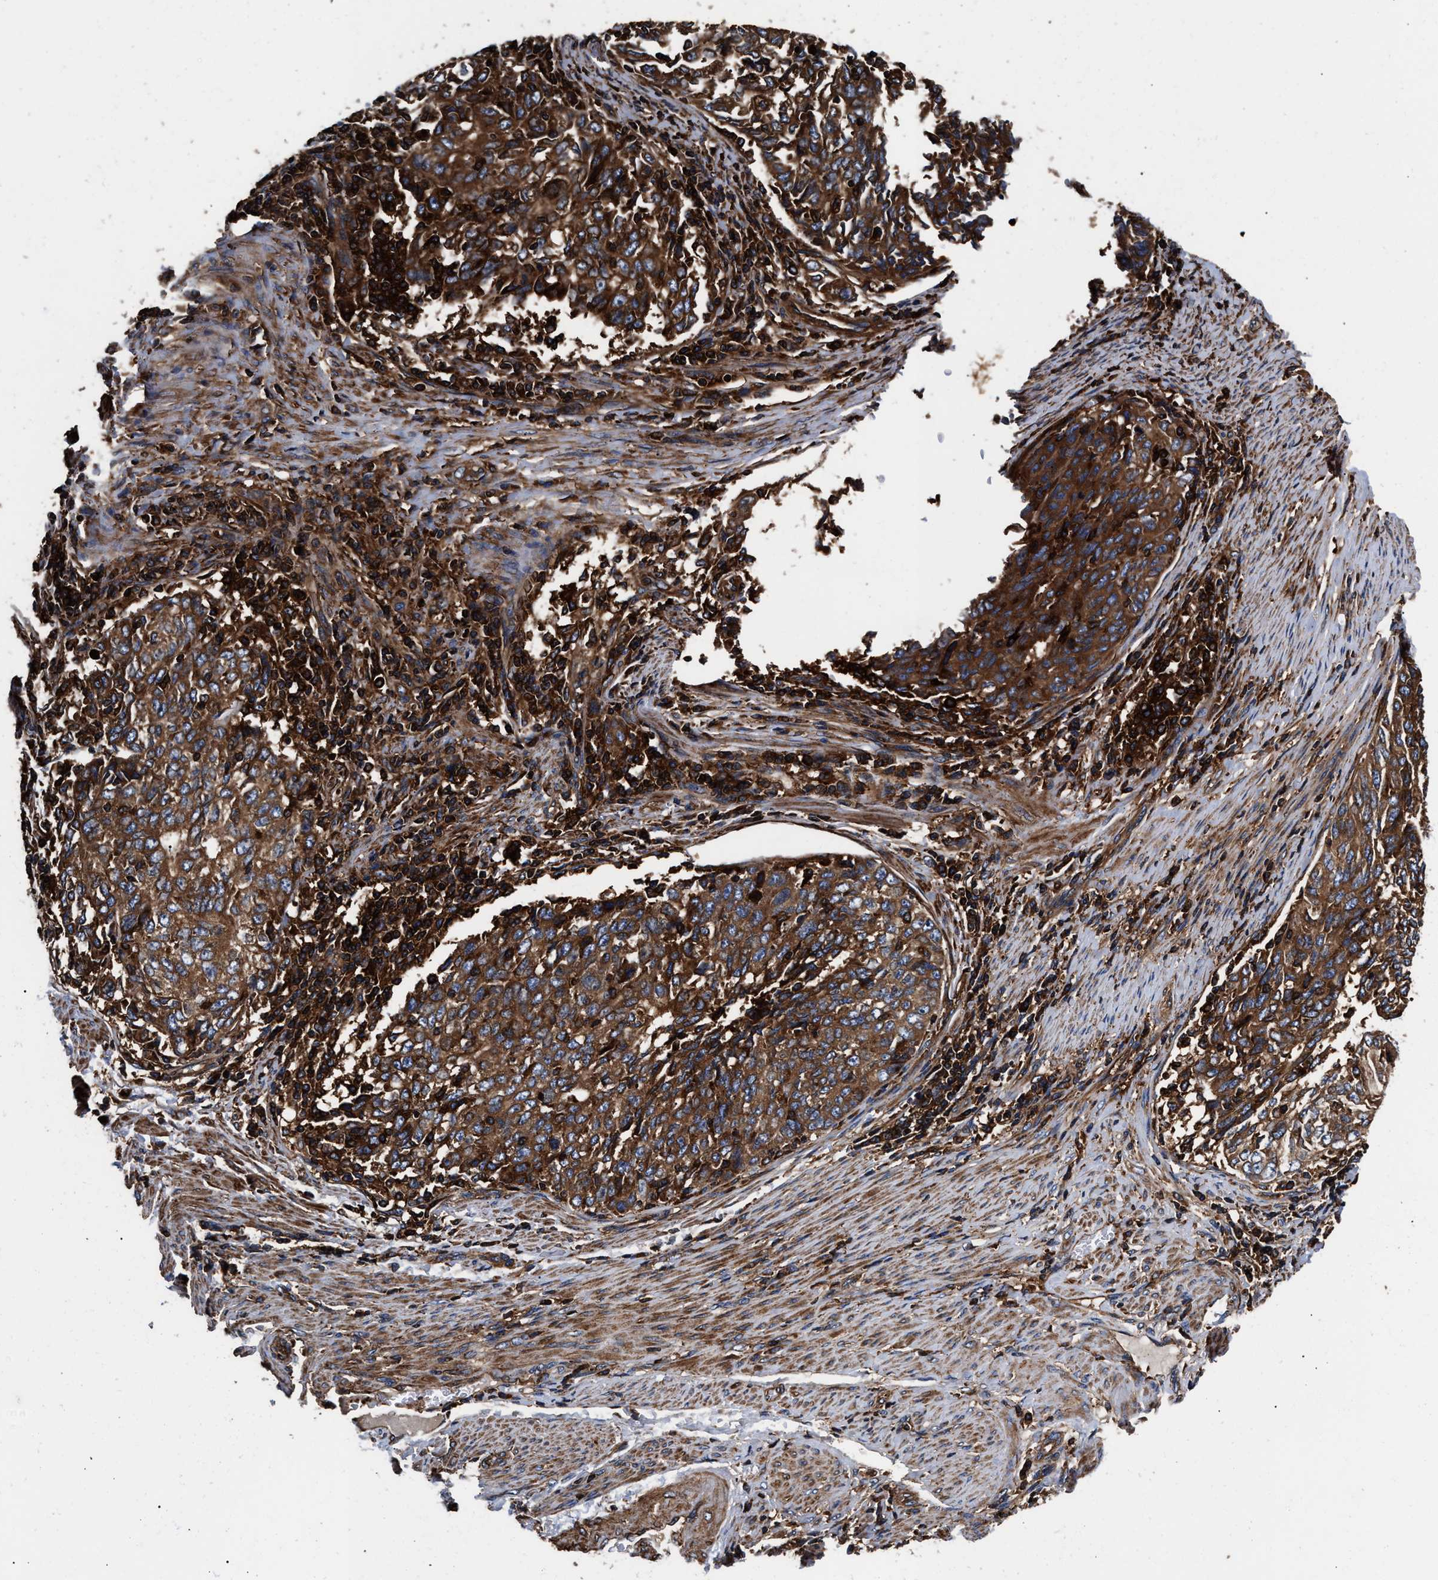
{"staining": {"intensity": "strong", "quantity": ">75%", "location": "cytoplasmic/membranous"}, "tissue": "endometrial cancer", "cell_type": "Tumor cells", "image_type": "cancer", "snomed": [{"axis": "morphology", "description": "Adenocarcinoma, NOS"}, {"axis": "topography", "description": "Endometrium"}], "caption": "An IHC micrograph of tumor tissue is shown. Protein staining in brown shows strong cytoplasmic/membranous positivity in endometrial cancer (adenocarcinoma) within tumor cells. (DAB IHC, brown staining for protein, blue staining for nuclei).", "gene": "KYAT1", "patient": {"sex": "female", "age": 80}}